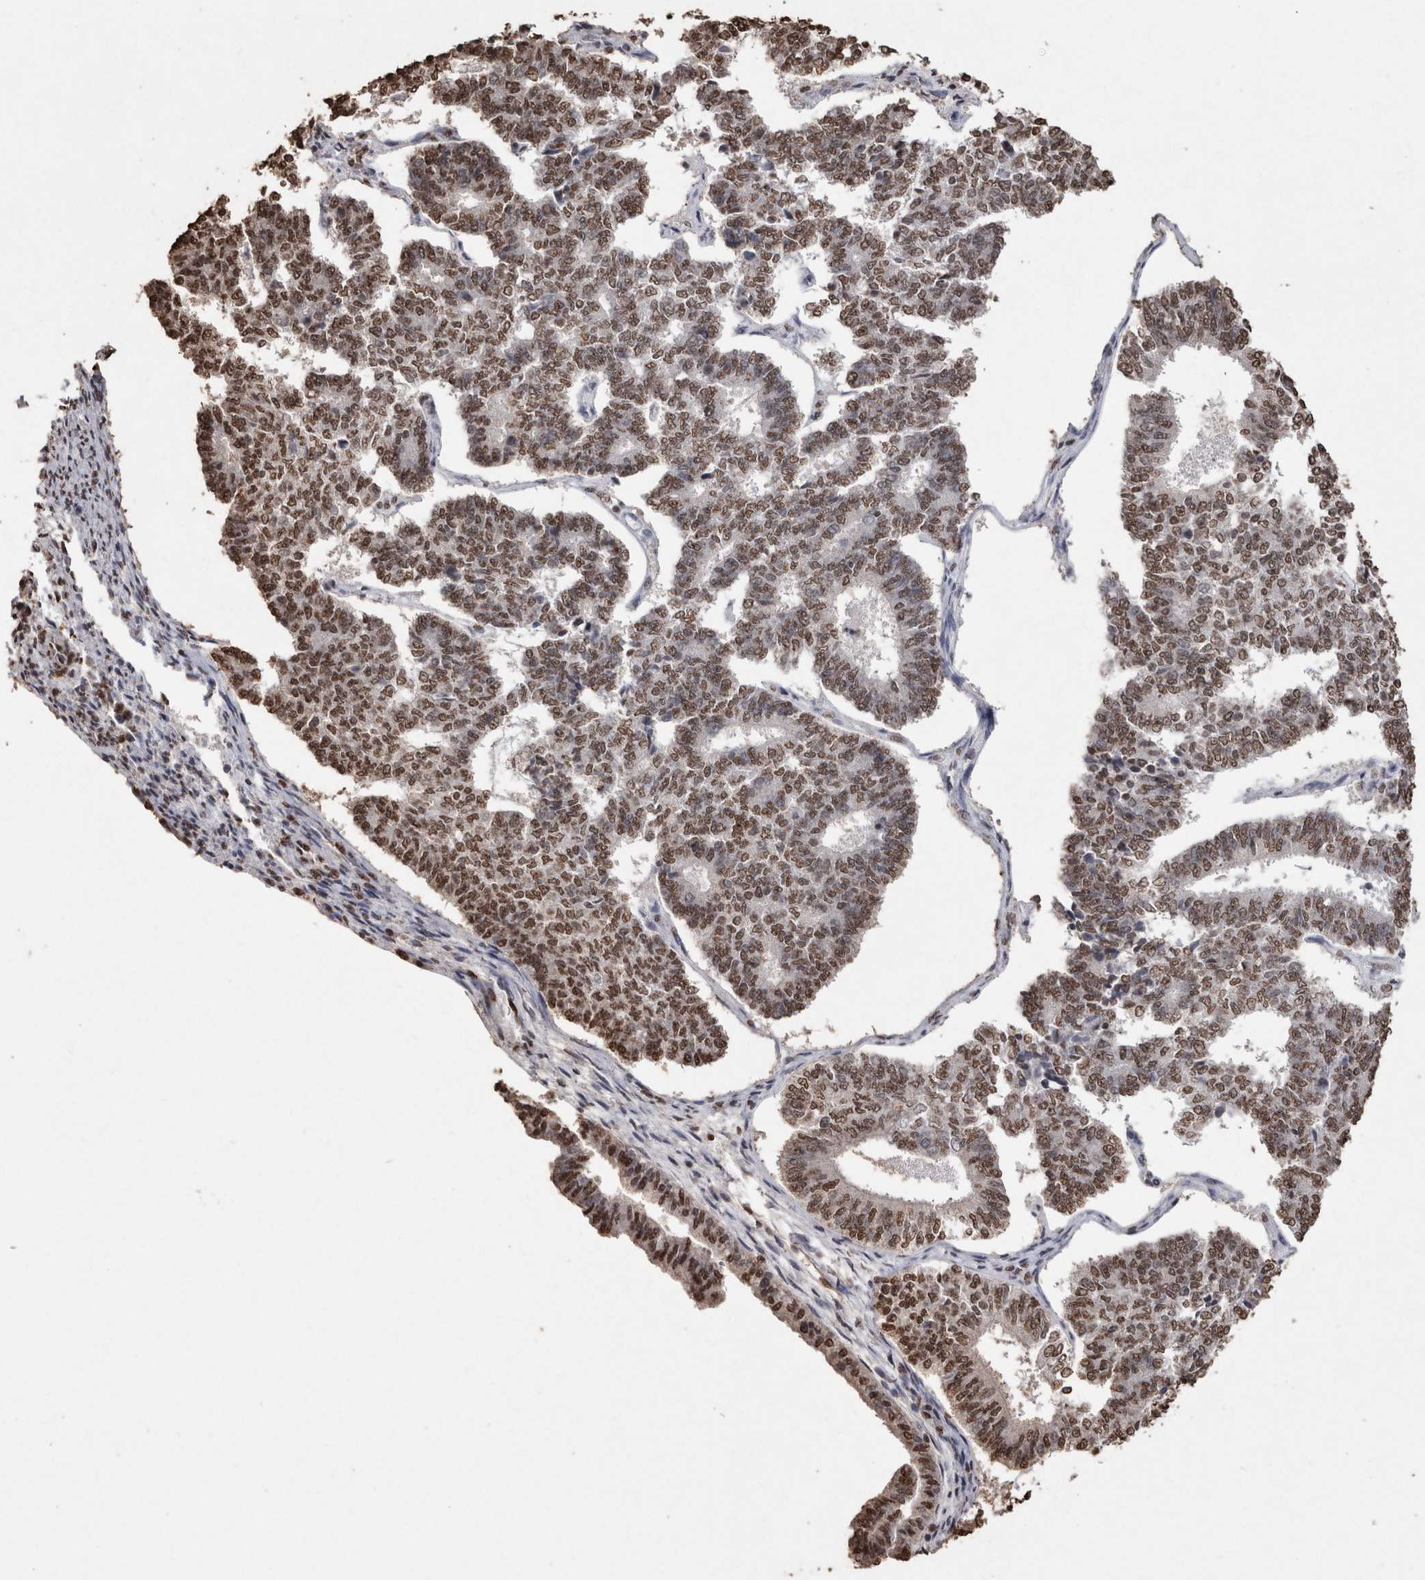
{"staining": {"intensity": "moderate", "quantity": ">75%", "location": "nuclear"}, "tissue": "endometrial cancer", "cell_type": "Tumor cells", "image_type": "cancer", "snomed": [{"axis": "morphology", "description": "Adenocarcinoma, NOS"}, {"axis": "topography", "description": "Endometrium"}], "caption": "Endometrial adenocarcinoma stained with a protein marker reveals moderate staining in tumor cells.", "gene": "NTHL1", "patient": {"sex": "female", "age": 70}}